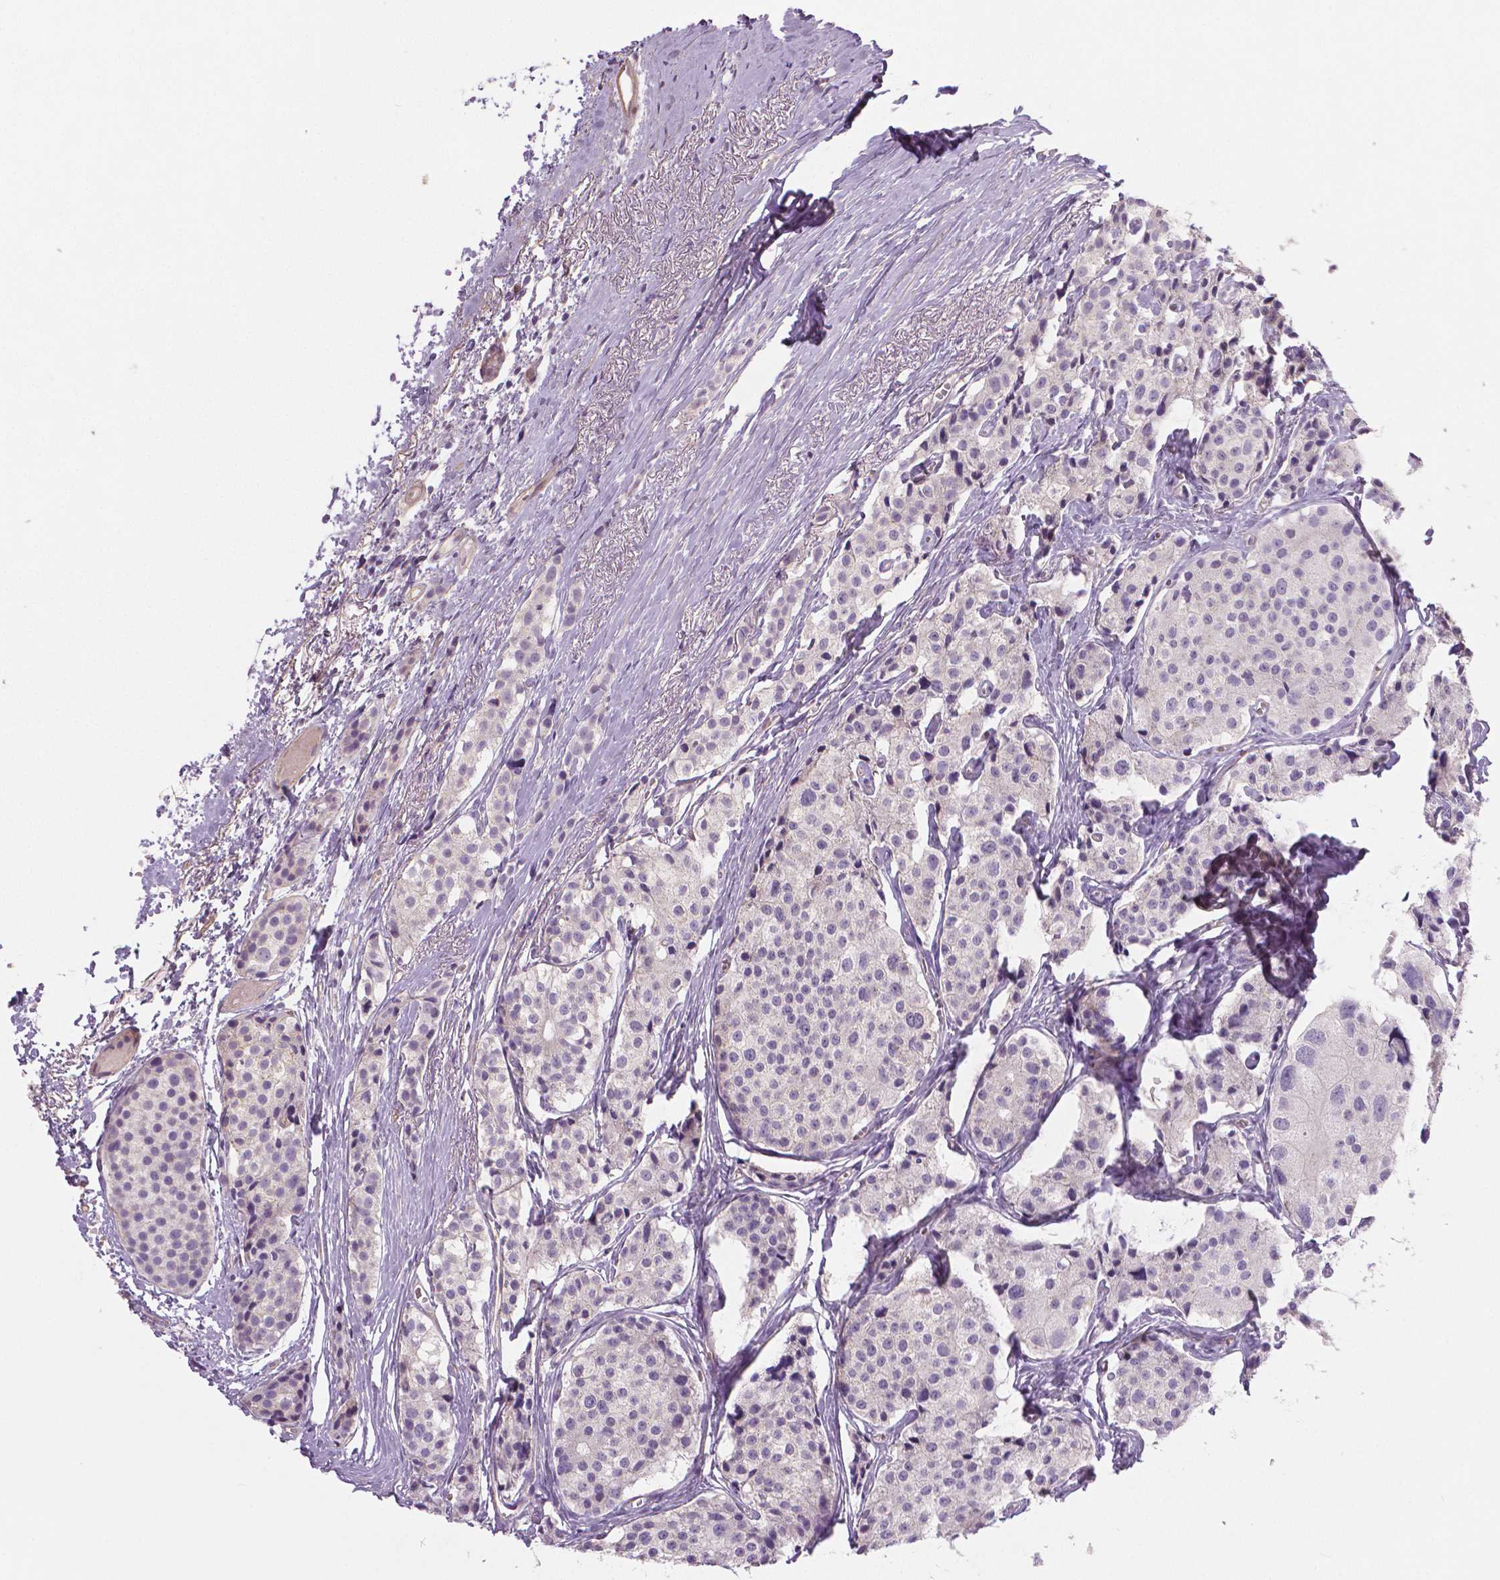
{"staining": {"intensity": "negative", "quantity": "none", "location": "none"}, "tissue": "carcinoid", "cell_type": "Tumor cells", "image_type": "cancer", "snomed": [{"axis": "morphology", "description": "Carcinoid, malignant, NOS"}, {"axis": "topography", "description": "Small intestine"}], "caption": "A high-resolution image shows IHC staining of carcinoid (malignant), which exhibits no significant staining in tumor cells.", "gene": "FLT1", "patient": {"sex": "female", "age": 65}}